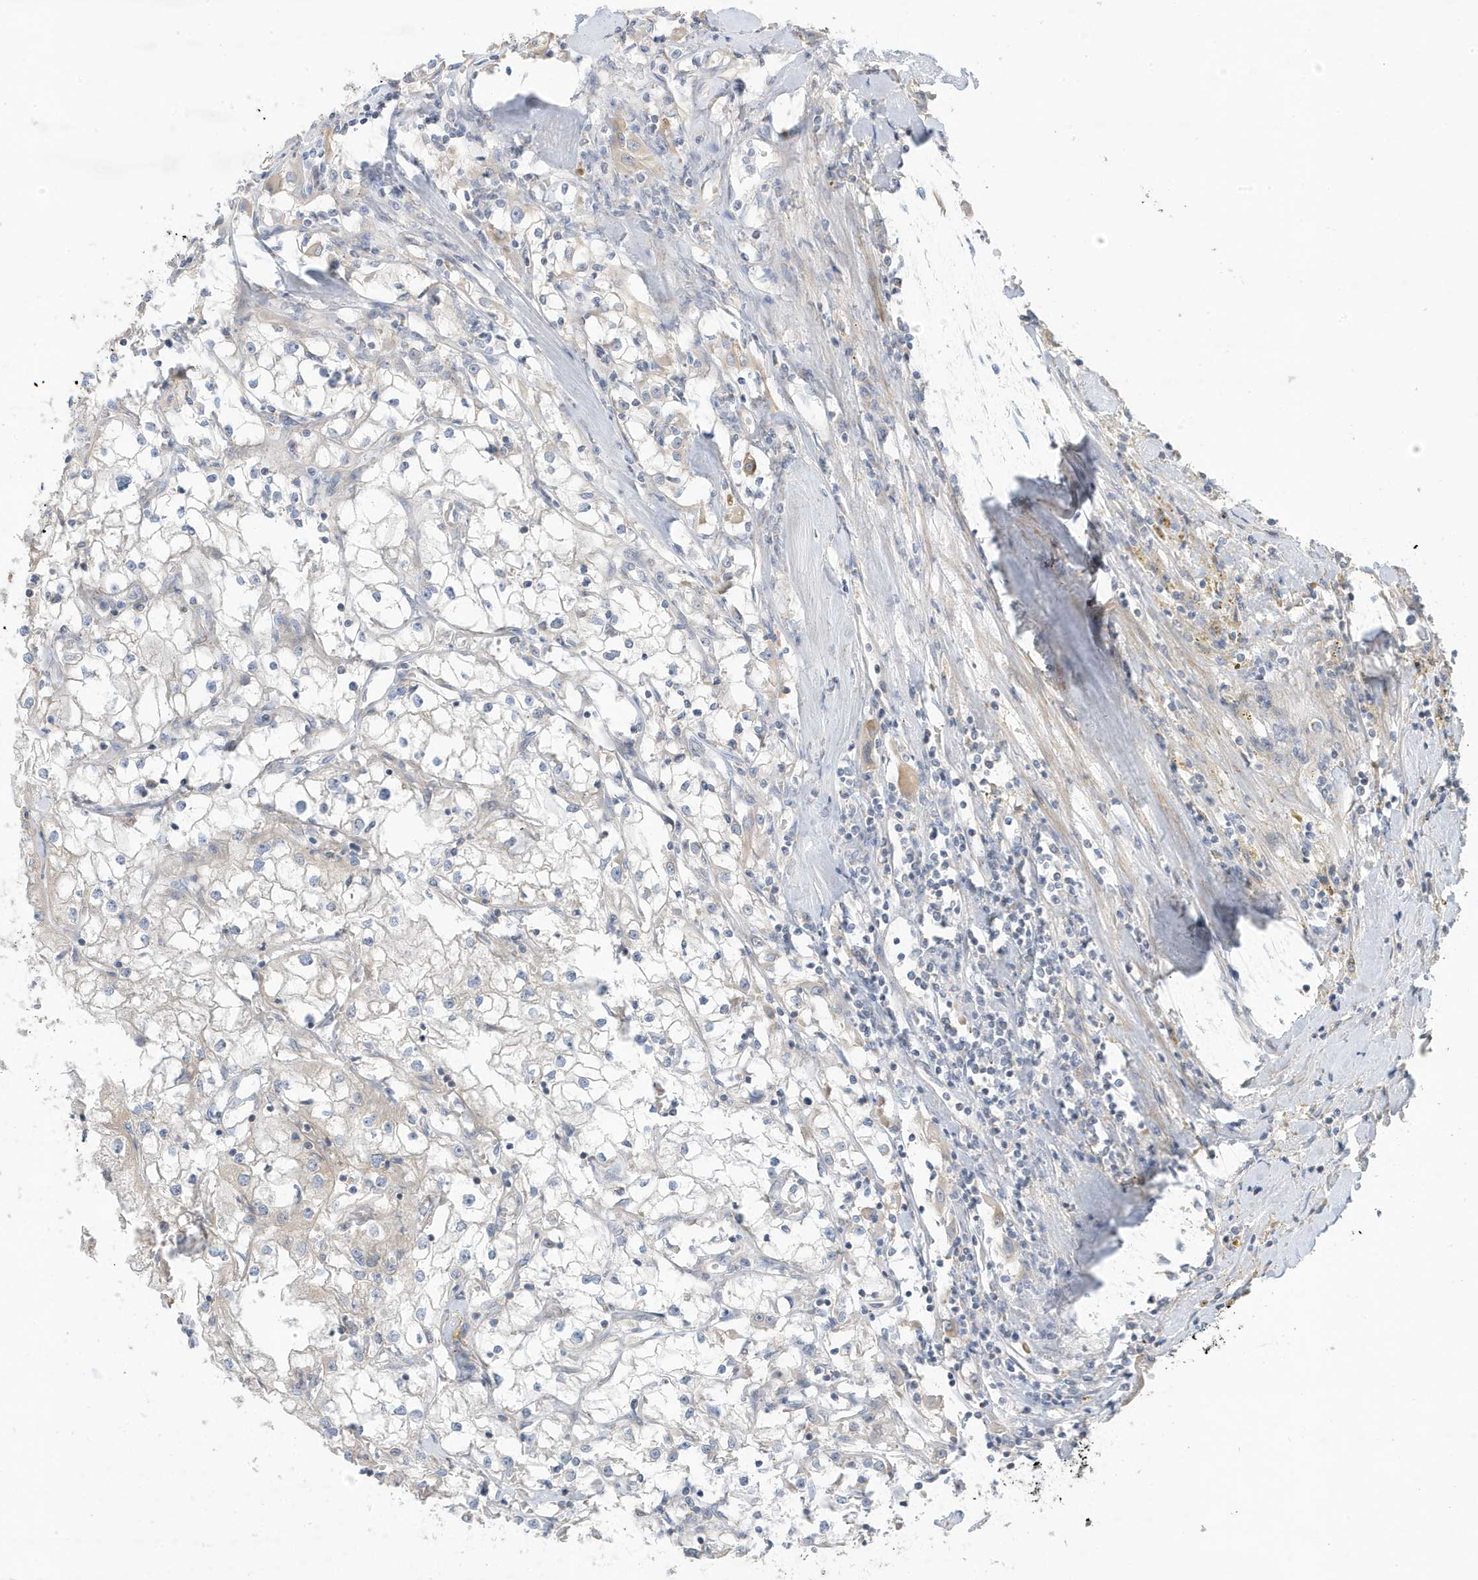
{"staining": {"intensity": "negative", "quantity": "none", "location": "none"}, "tissue": "renal cancer", "cell_type": "Tumor cells", "image_type": "cancer", "snomed": [{"axis": "morphology", "description": "Adenocarcinoma, NOS"}, {"axis": "topography", "description": "Kidney"}], "caption": "This micrograph is of renal cancer stained with IHC to label a protein in brown with the nuclei are counter-stained blue. There is no expression in tumor cells.", "gene": "ATP13A5", "patient": {"sex": "male", "age": 56}}